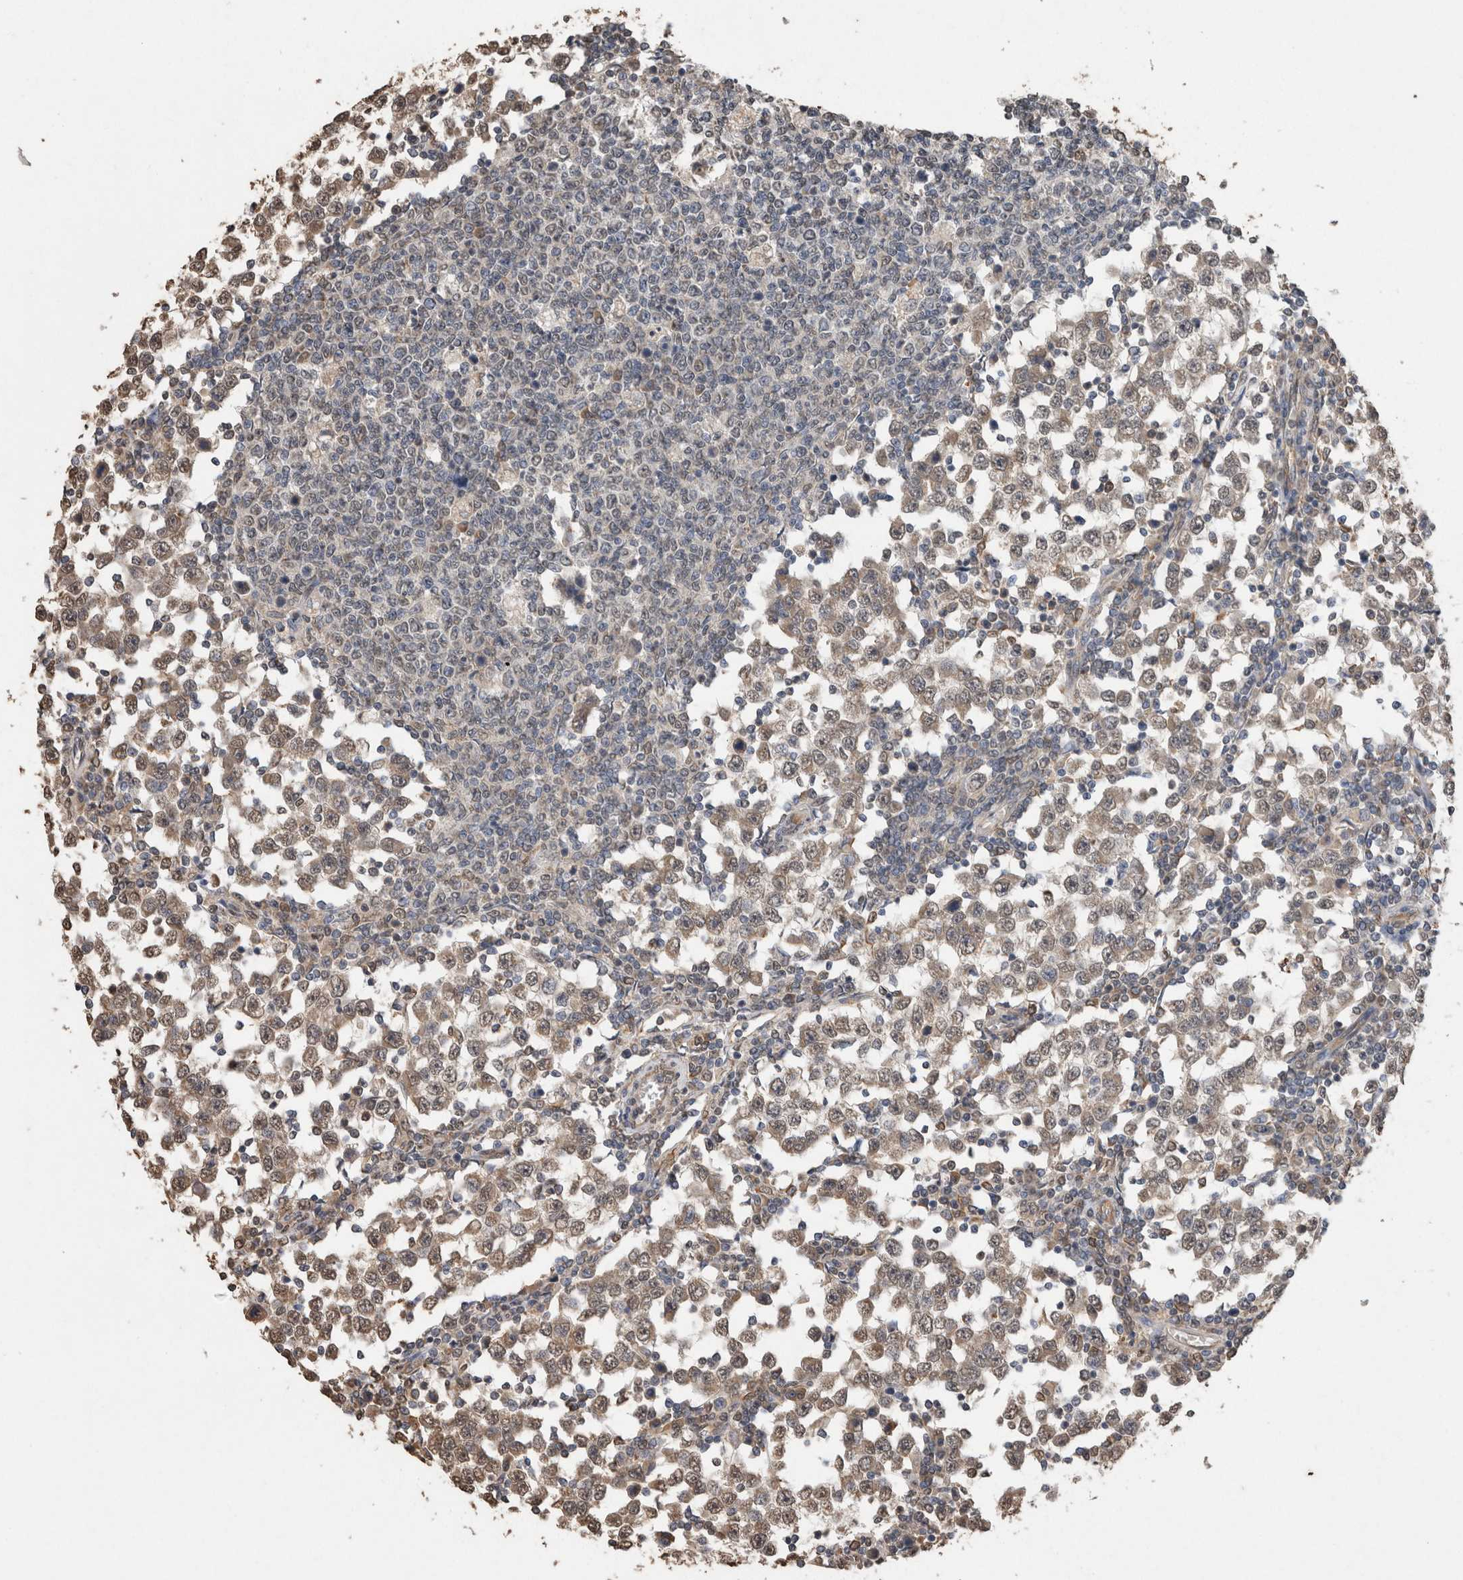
{"staining": {"intensity": "weak", "quantity": ">75%", "location": "cytoplasmic/membranous"}, "tissue": "testis cancer", "cell_type": "Tumor cells", "image_type": "cancer", "snomed": [{"axis": "morphology", "description": "Seminoma, NOS"}, {"axis": "topography", "description": "Testis"}], "caption": "Immunohistochemical staining of testis seminoma displays weak cytoplasmic/membranous protein expression in approximately >75% of tumor cells. The protein is stained brown, and the nuclei are stained in blue (DAB IHC with brightfield microscopy, high magnification).", "gene": "S100A10", "patient": {"sex": "male", "age": 65}}